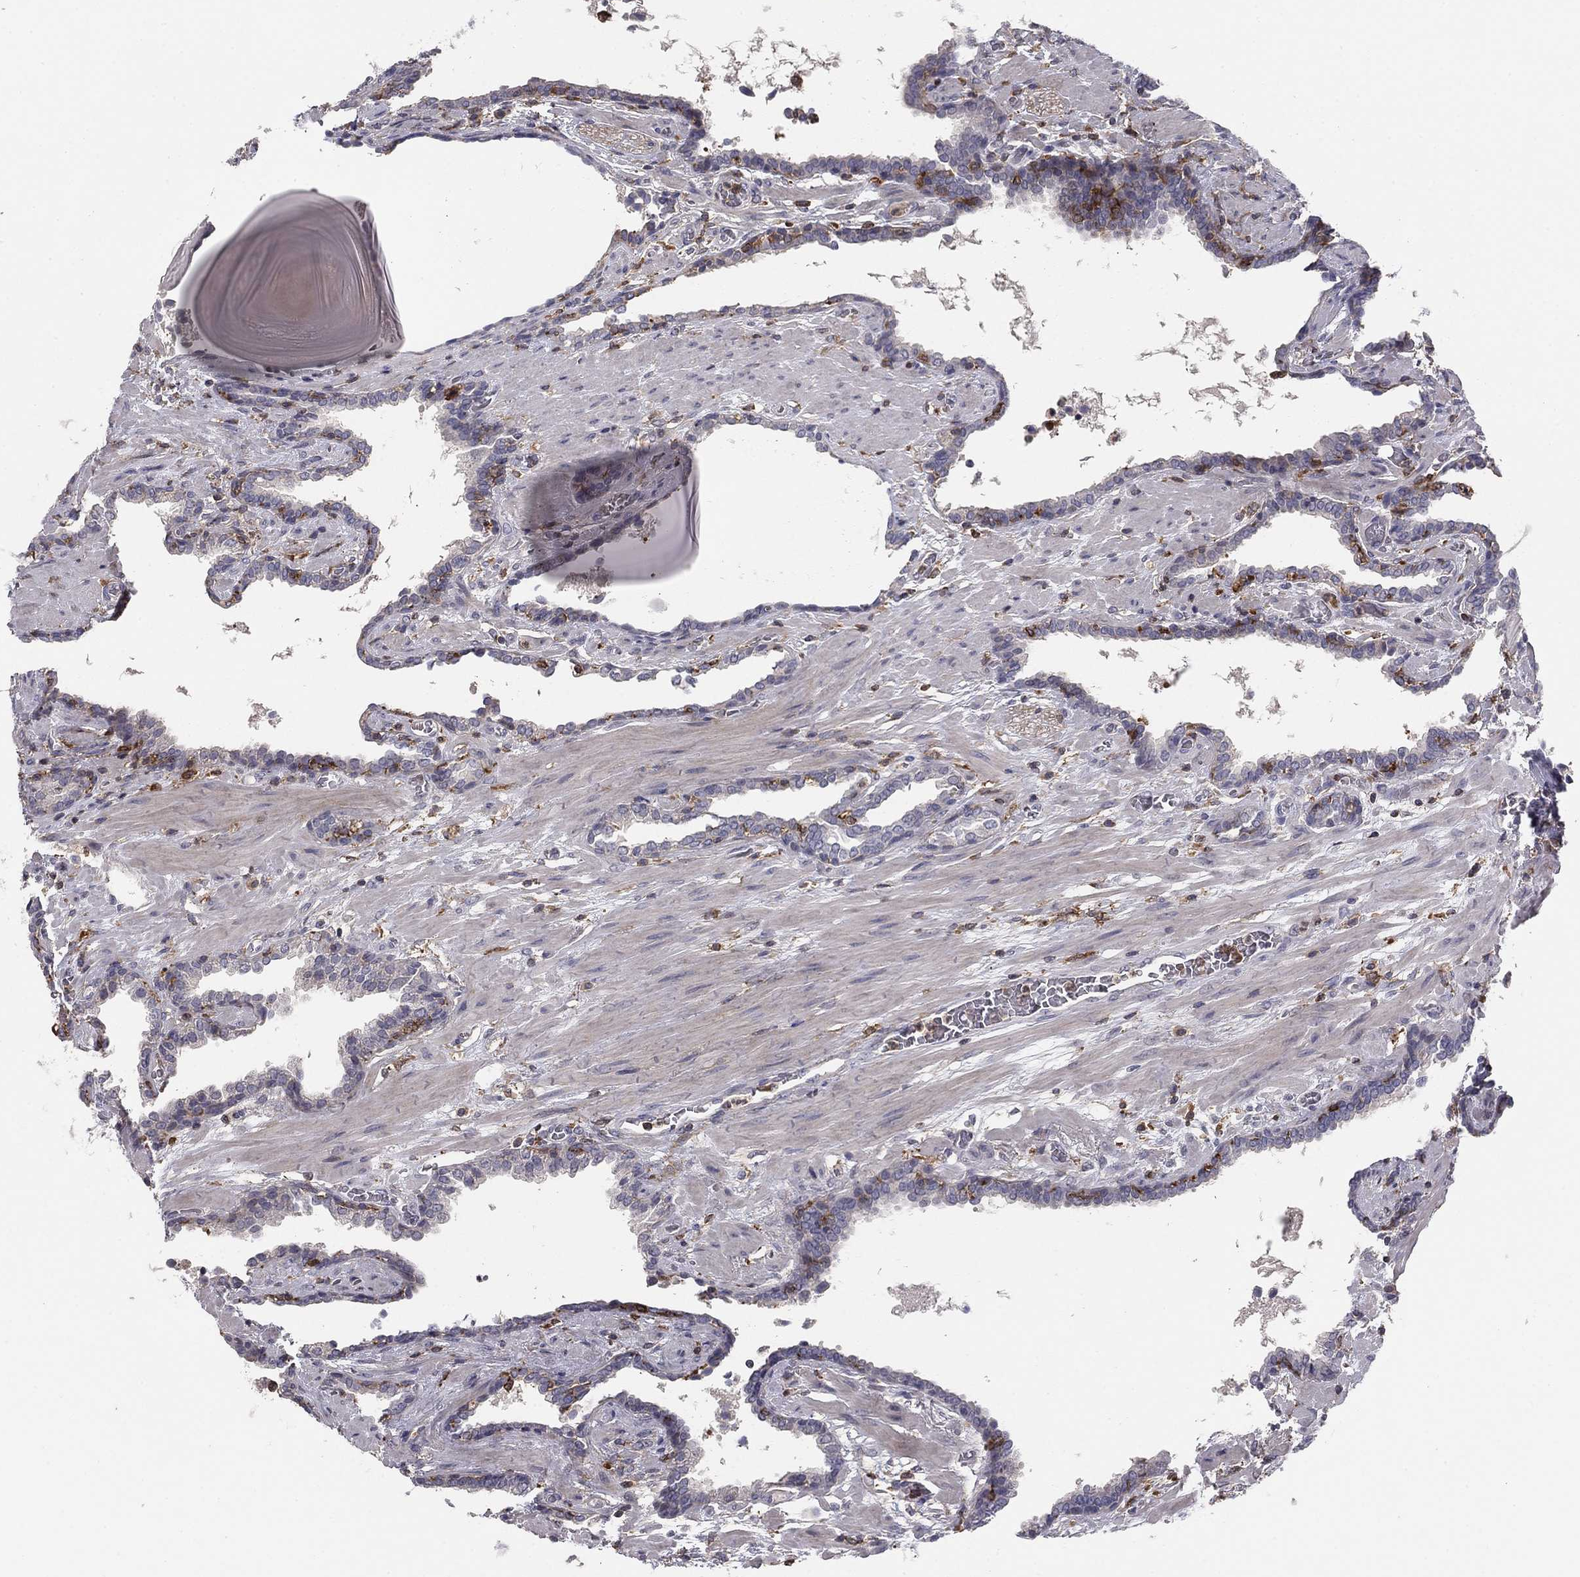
{"staining": {"intensity": "negative", "quantity": "none", "location": "none"}, "tissue": "prostate cancer", "cell_type": "Tumor cells", "image_type": "cancer", "snomed": [{"axis": "morphology", "description": "Adenocarcinoma, Low grade"}, {"axis": "topography", "description": "Prostate"}], "caption": "DAB immunohistochemical staining of prostate low-grade adenocarcinoma shows no significant staining in tumor cells.", "gene": "PLCB2", "patient": {"sex": "male", "age": 69}}